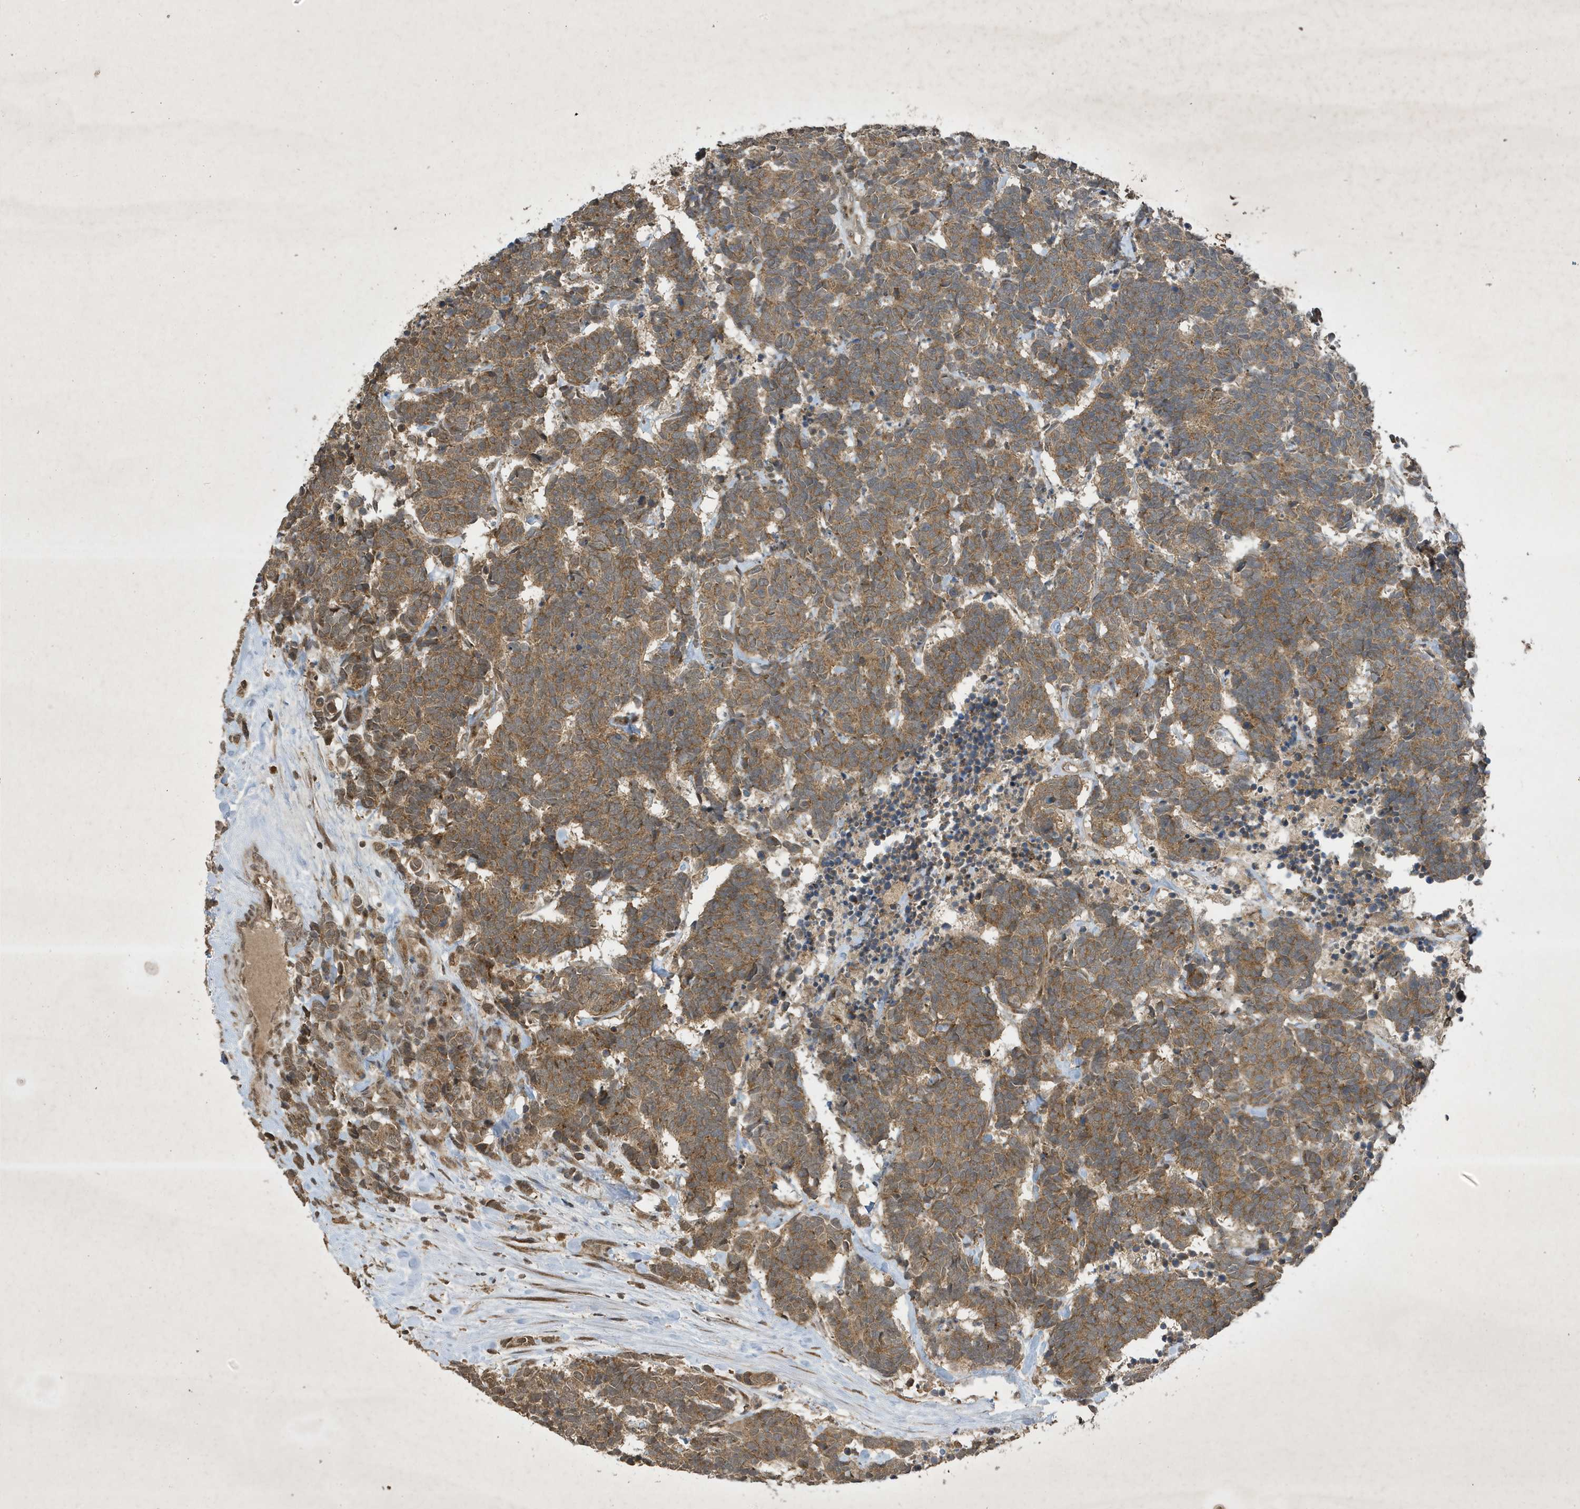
{"staining": {"intensity": "moderate", "quantity": ">75%", "location": "cytoplasmic/membranous"}, "tissue": "carcinoid", "cell_type": "Tumor cells", "image_type": "cancer", "snomed": [{"axis": "morphology", "description": "Carcinoma, NOS"}, {"axis": "morphology", "description": "Carcinoid, malignant, NOS"}, {"axis": "topography", "description": "Urinary bladder"}], "caption": "A brown stain shows moderate cytoplasmic/membranous positivity of a protein in human carcinoma tumor cells.", "gene": "STX10", "patient": {"sex": "male", "age": 57}}